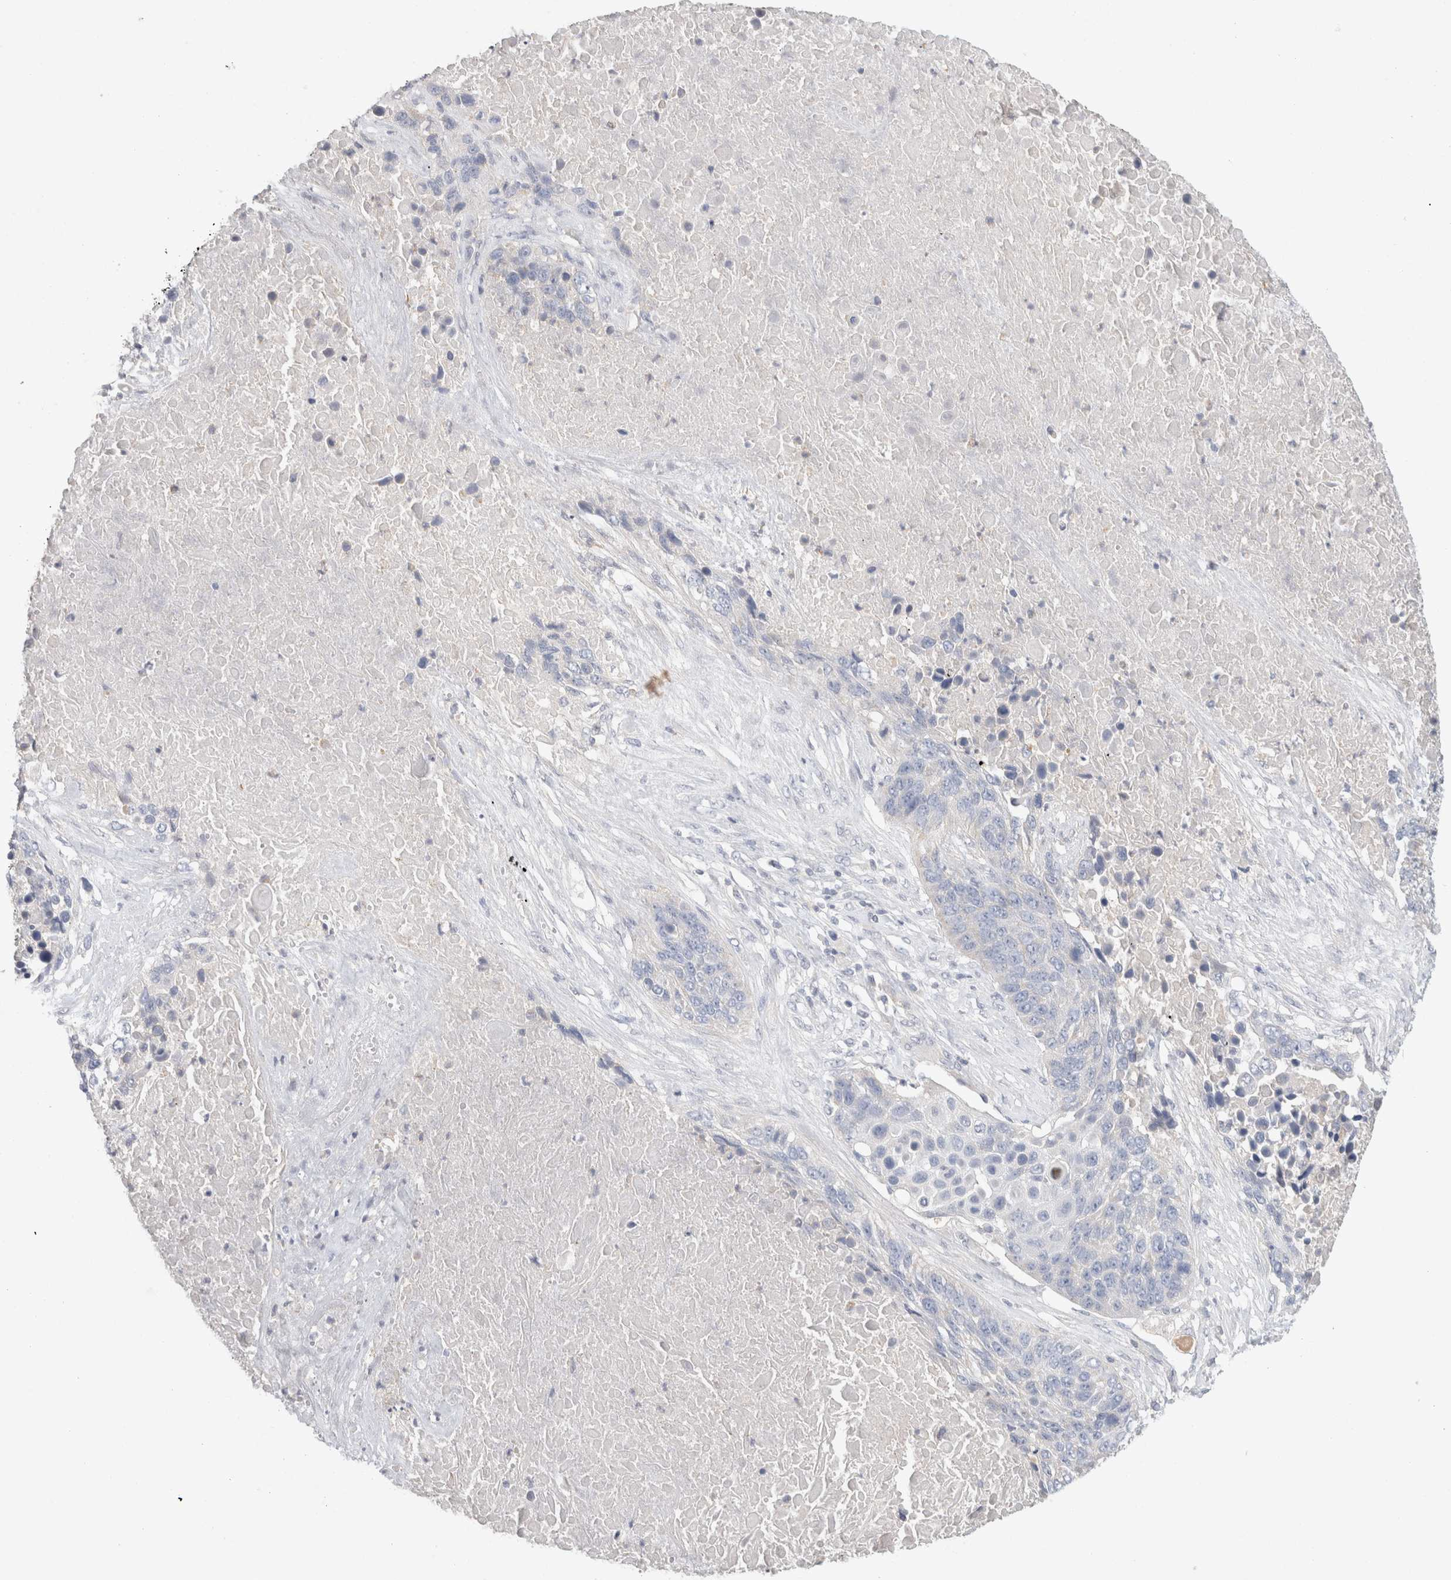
{"staining": {"intensity": "negative", "quantity": "none", "location": "none"}, "tissue": "lung cancer", "cell_type": "Tumor cells", "image_type": "cancer", "snomed": [{"axis": "morphology", "description": "Squamous cell carcinoma, NOS"}, {"axis": "topography", "description": "Lung"}], "caption": "This is a photomicrograph of IHC staining of lung squamous cell carcinoma, which shows no positivity in tumor cells.", "gene": "MPP2", "patient": {"sex": "male", "age": 66}}